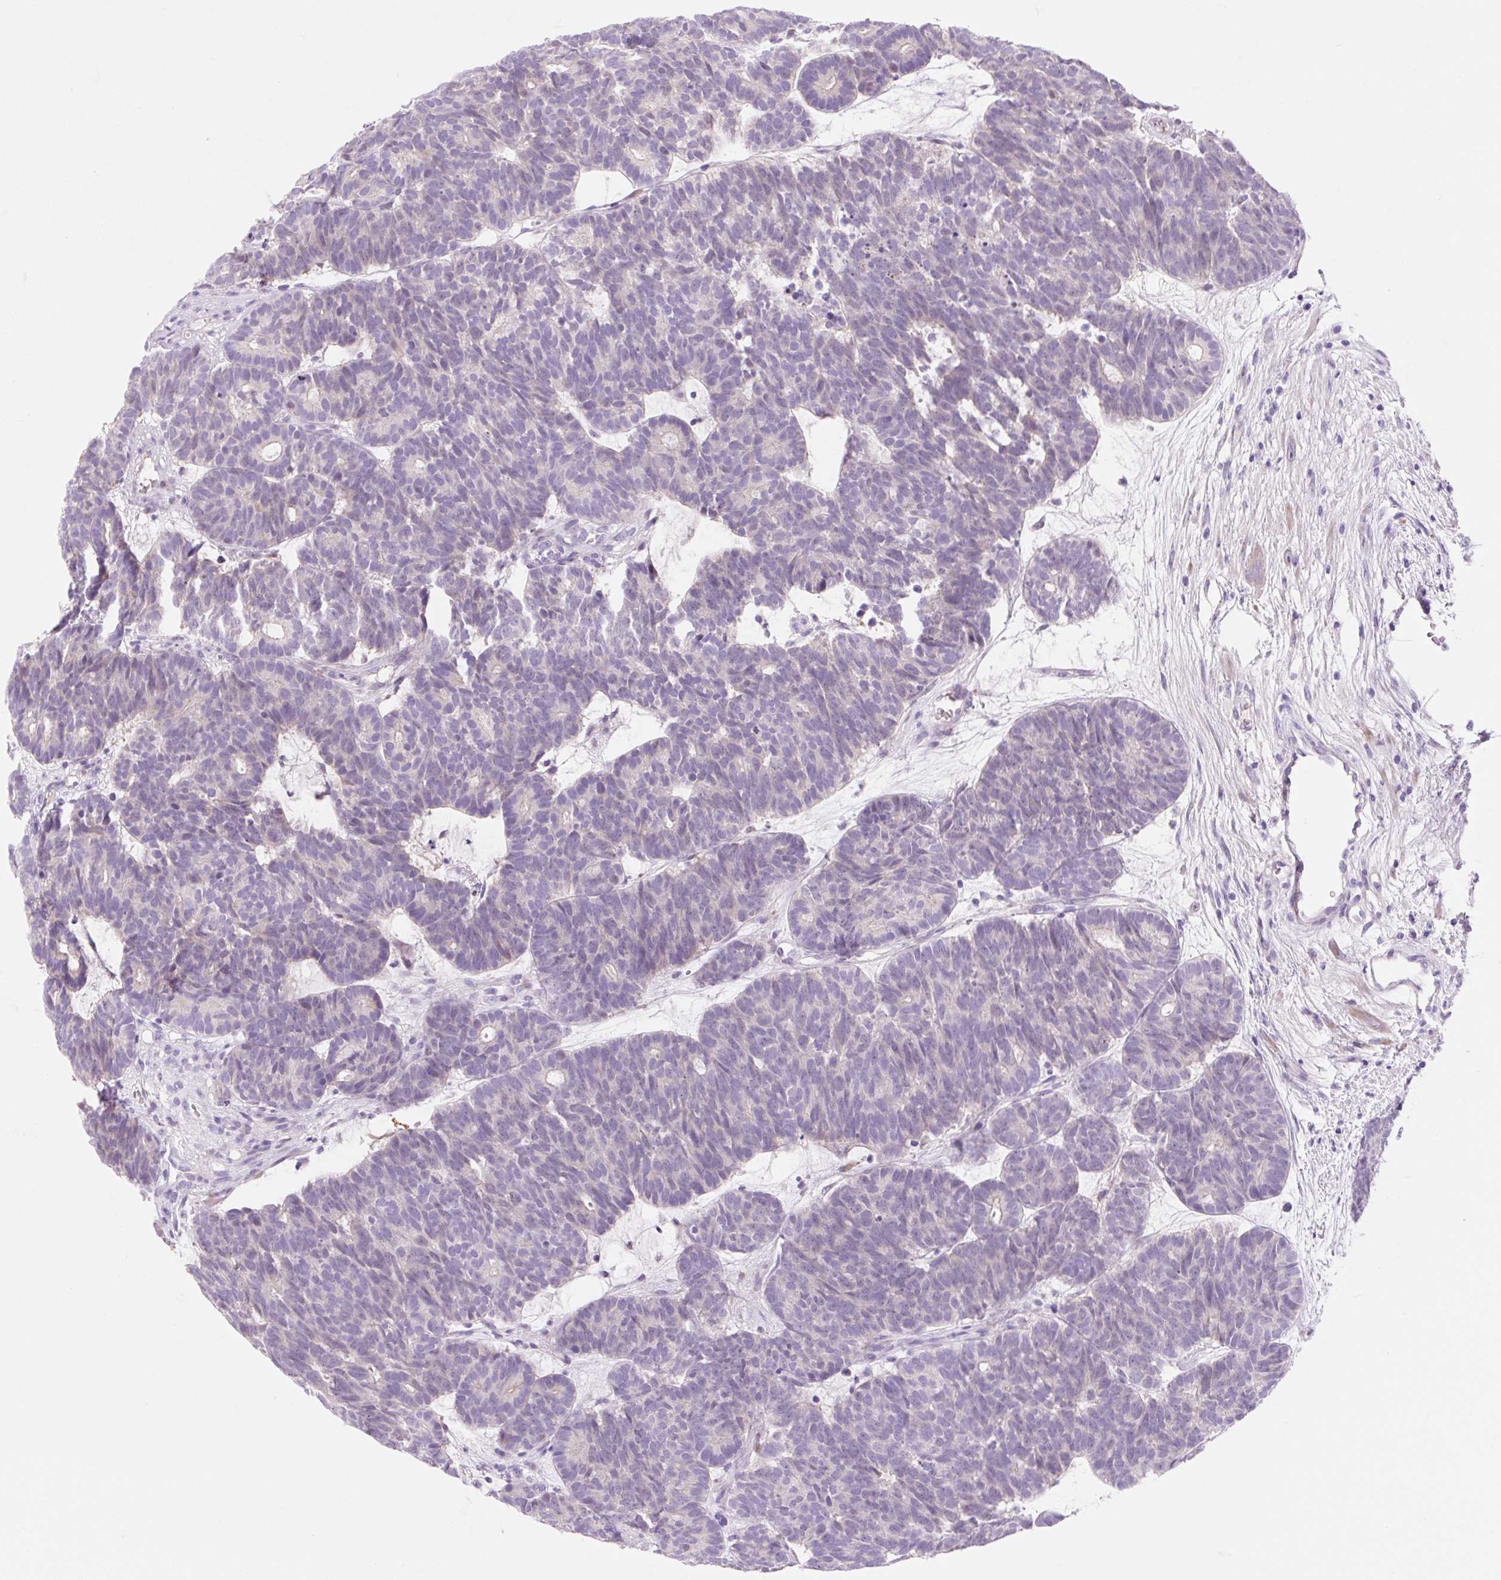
{"staining": {"intensity": "negative", "quantity": "none", "location": "none"}, "tissue": "head and neck cancer", "cell_type": "Tumor cells", "image_type": "cancer", "snomed": [{"axis": "morphology", "description": "Adenocarcinoma, NOS"}, {"axis": "topography", "description": "Head-Neck"}], "caption": "The image exhibits no significant positivity in tumor cells of head and neck cancer (adenocarcinoma).", "gene": "ZNF121", "patient": {"sex": "female", "age": 81}}